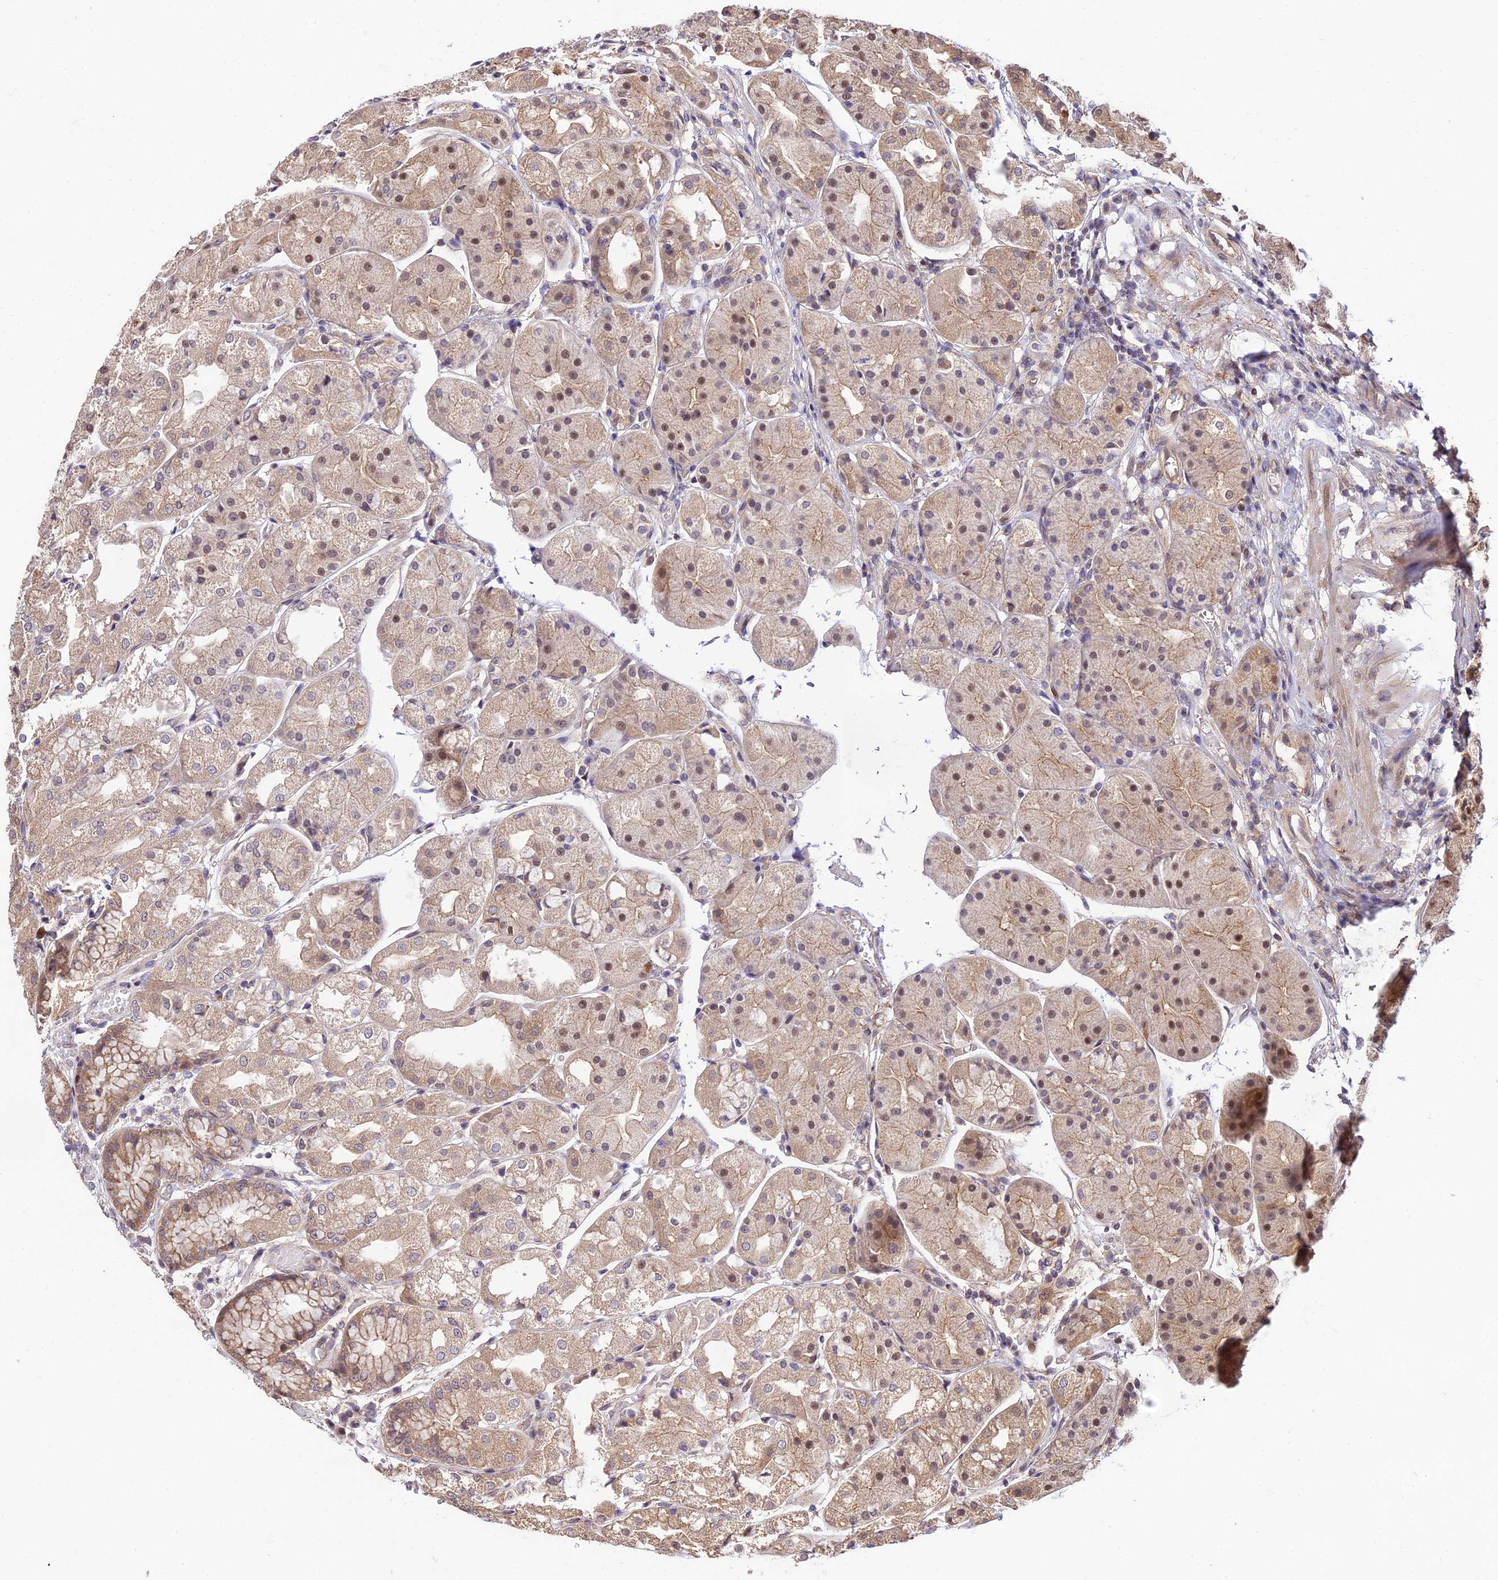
{"staining": {"intensity": "moderate", "quantity": ">75%", "location": "cytoplasmic/membranous,nuclear"}, "tissue": "stomach", "cell_type": "Glandular cells", "image_type": "normal", "snomed": [{"axis": "morphology", "description": "Normal tissue, NOS"}, {"axis": "topography", "description": "Stomach, upper"}], "caption": "Glandular cells demonstrate medium levels of moderate cytoplasmic/membranous,nuclear expression in about >75% of cells in unremarkable human stomach.", "gene": "SMG6", "patient": {"sex": "male", "age": 72}}